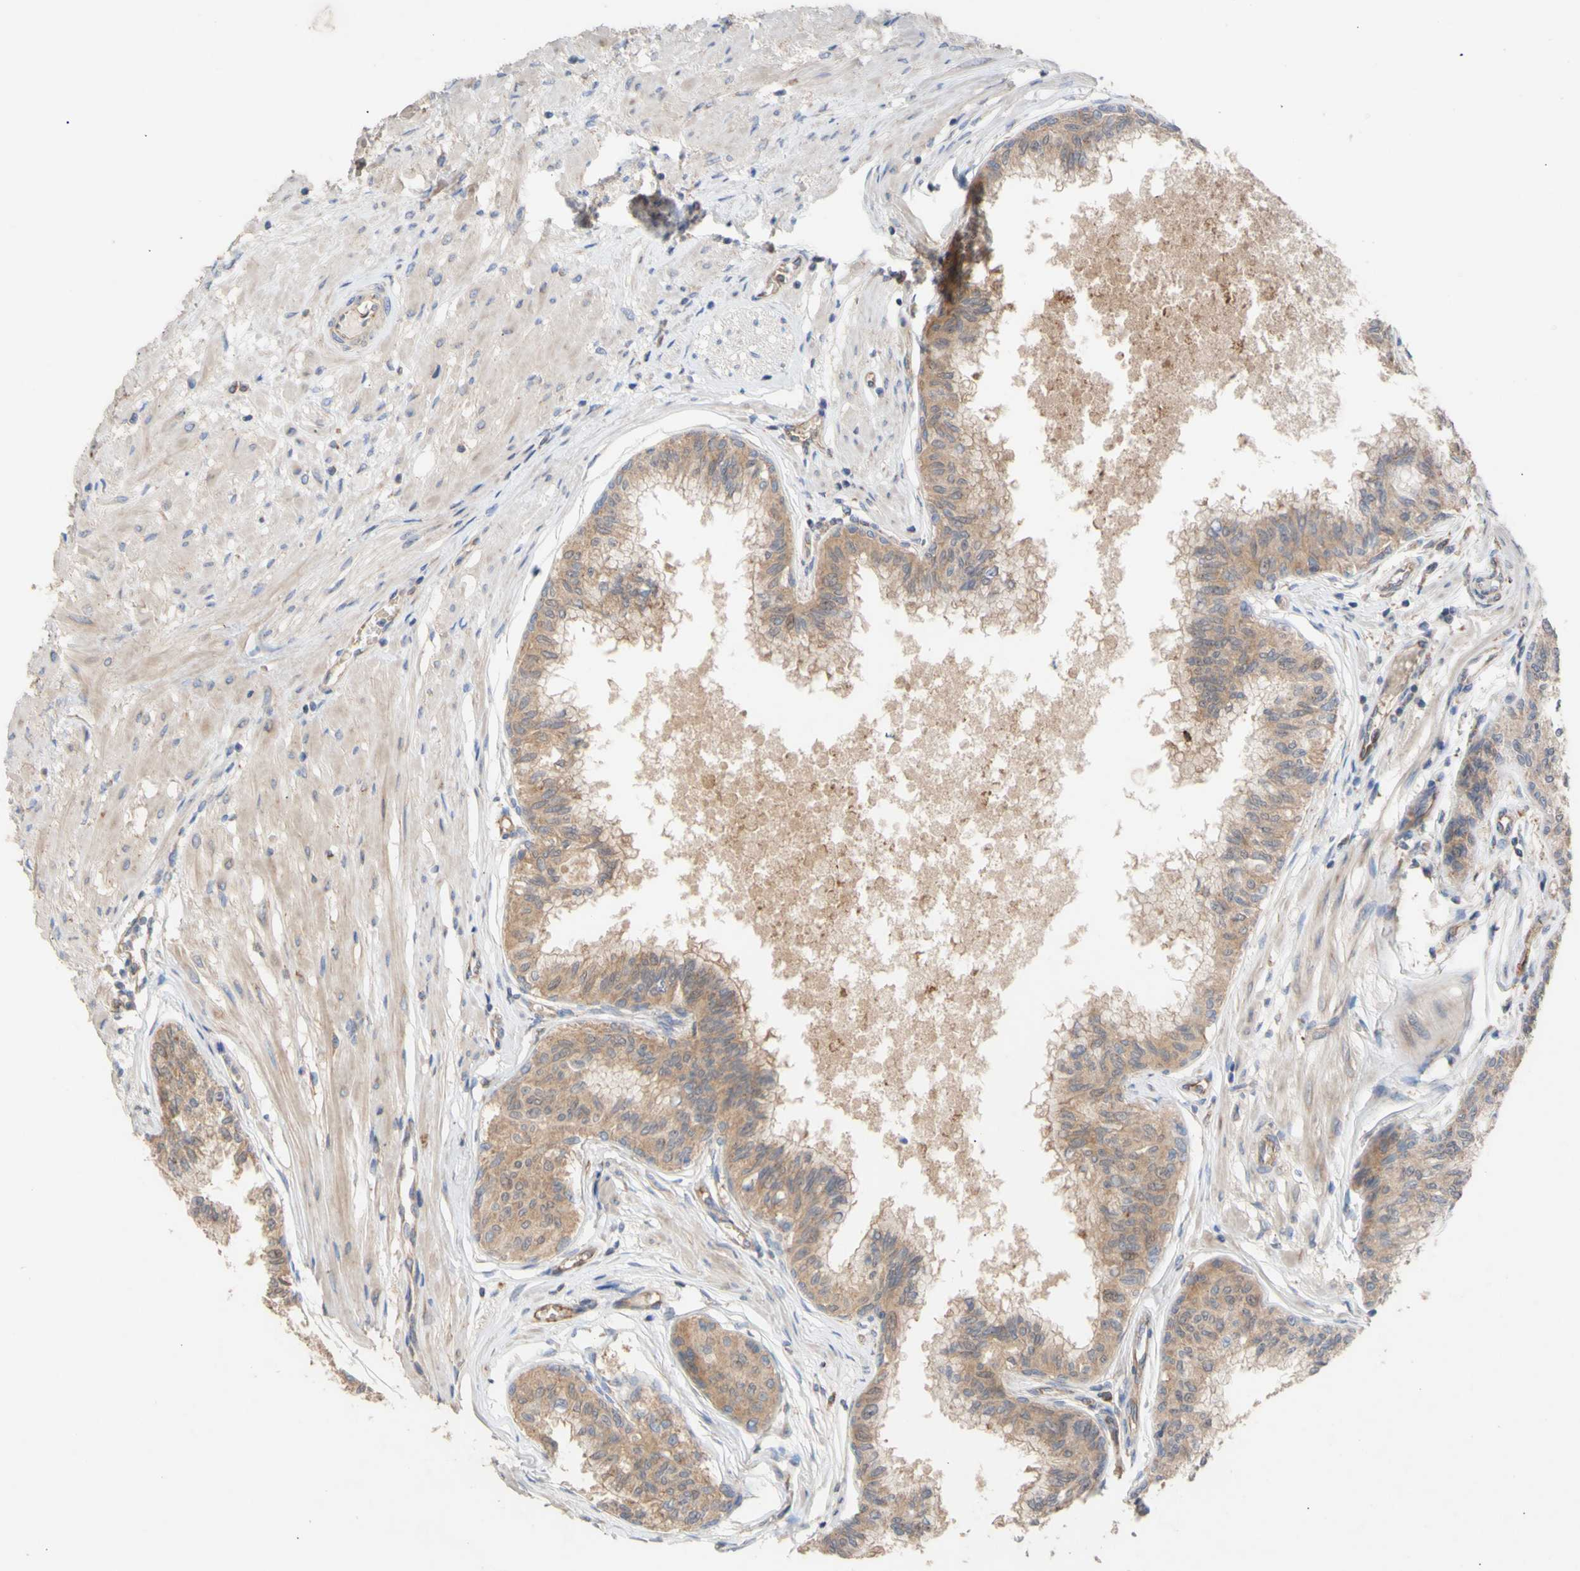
{"staining": {"intensity": "moderate", "quantity": ">75%", "location": "cytoplasmic/membranous"}, "tissue": "prostate", "cell_type": "Glandular cells", "image_type": "normal", "snomed": [{"axis": "morphology", "description": "Normal tissue, NOS"}, {"axis": "topography", "description": "Prostate"}, {"axis": "topography", "description": "Seminal veicle"}], "caption": "Protein positivity by immunohistochemistry reveals moderate cytoplasmic/membranous expression in approximately >75% of glandular cells in unremarkable prostate.", "gene": "EIF2S3", "patient": {"sex": "male", "age": 60}}